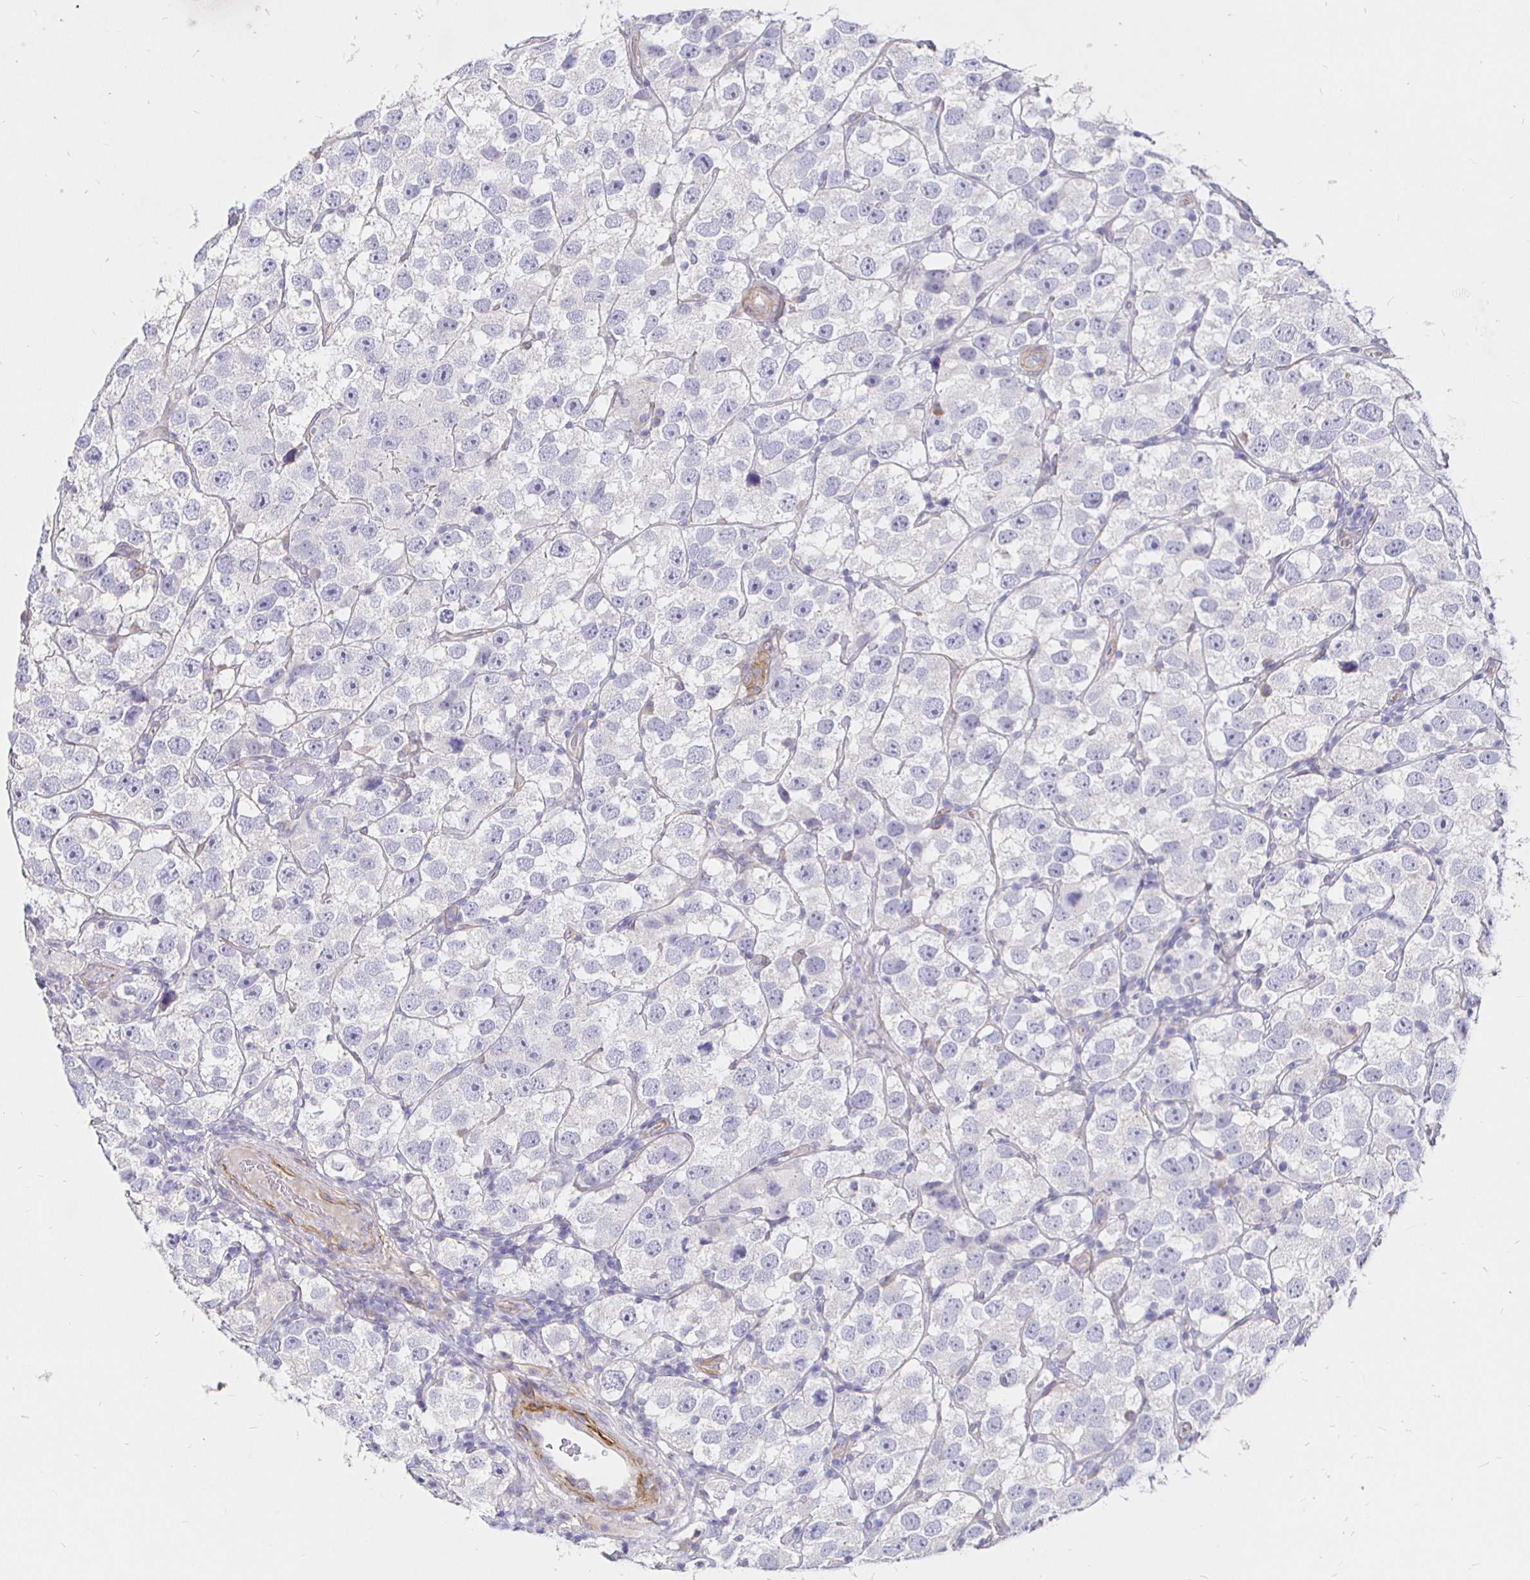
{"staining": {"intensity": "negative", "quantity": "none", "location": "none"}, "tissue": "testis cancer", "cell_type": "Tumor cells", "image_type": "cancer", "snomed": [{"axis": "morphology", "description": "Seminoma, NOS"}, {"axis": "topography", "description": "Testis"}], "caption": "Tumor cells show no significant protein staining in testis seminoma.", "gene": "PALM2AKAP2", "patient": {"sex": "male", "age": 26}}